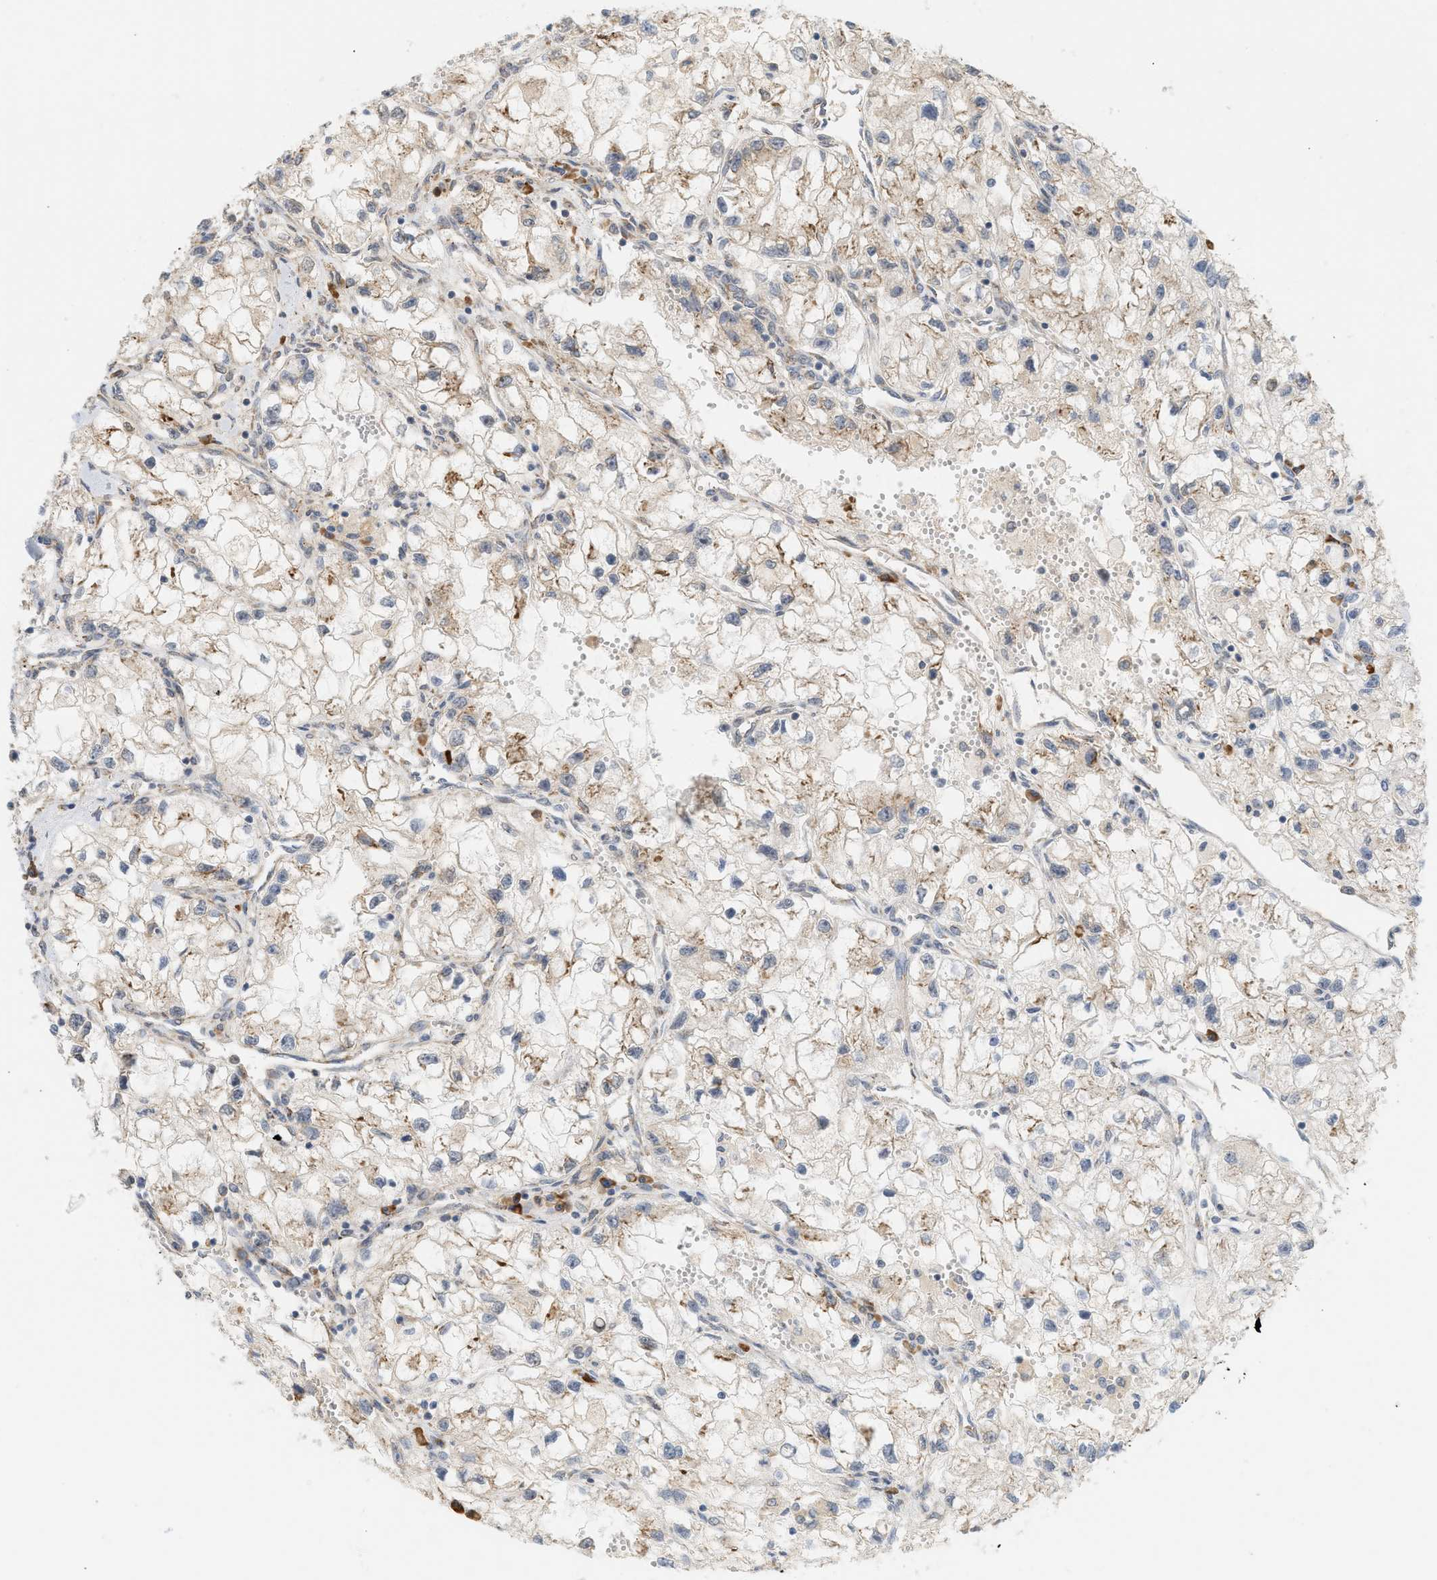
{"staining": {"intensity": "weak", "quantity": ">75%", "location": "cytoplasmic/membranous"}, "tissue": "renal cancer", "cell_type": "Tumor cells", "image_type": "cancer", "snomed": [{"axis": "morphology", "description": "Adenocarcinoma, NOS"}, {"axis": "topography", "description": "Kidney"}], "caption": "Renal adenocarcinoma stained with a protein marker reveals weak staining in tumor cells.", "gene": "SVOP", "patient": {"sex": "female", "age": 70}}